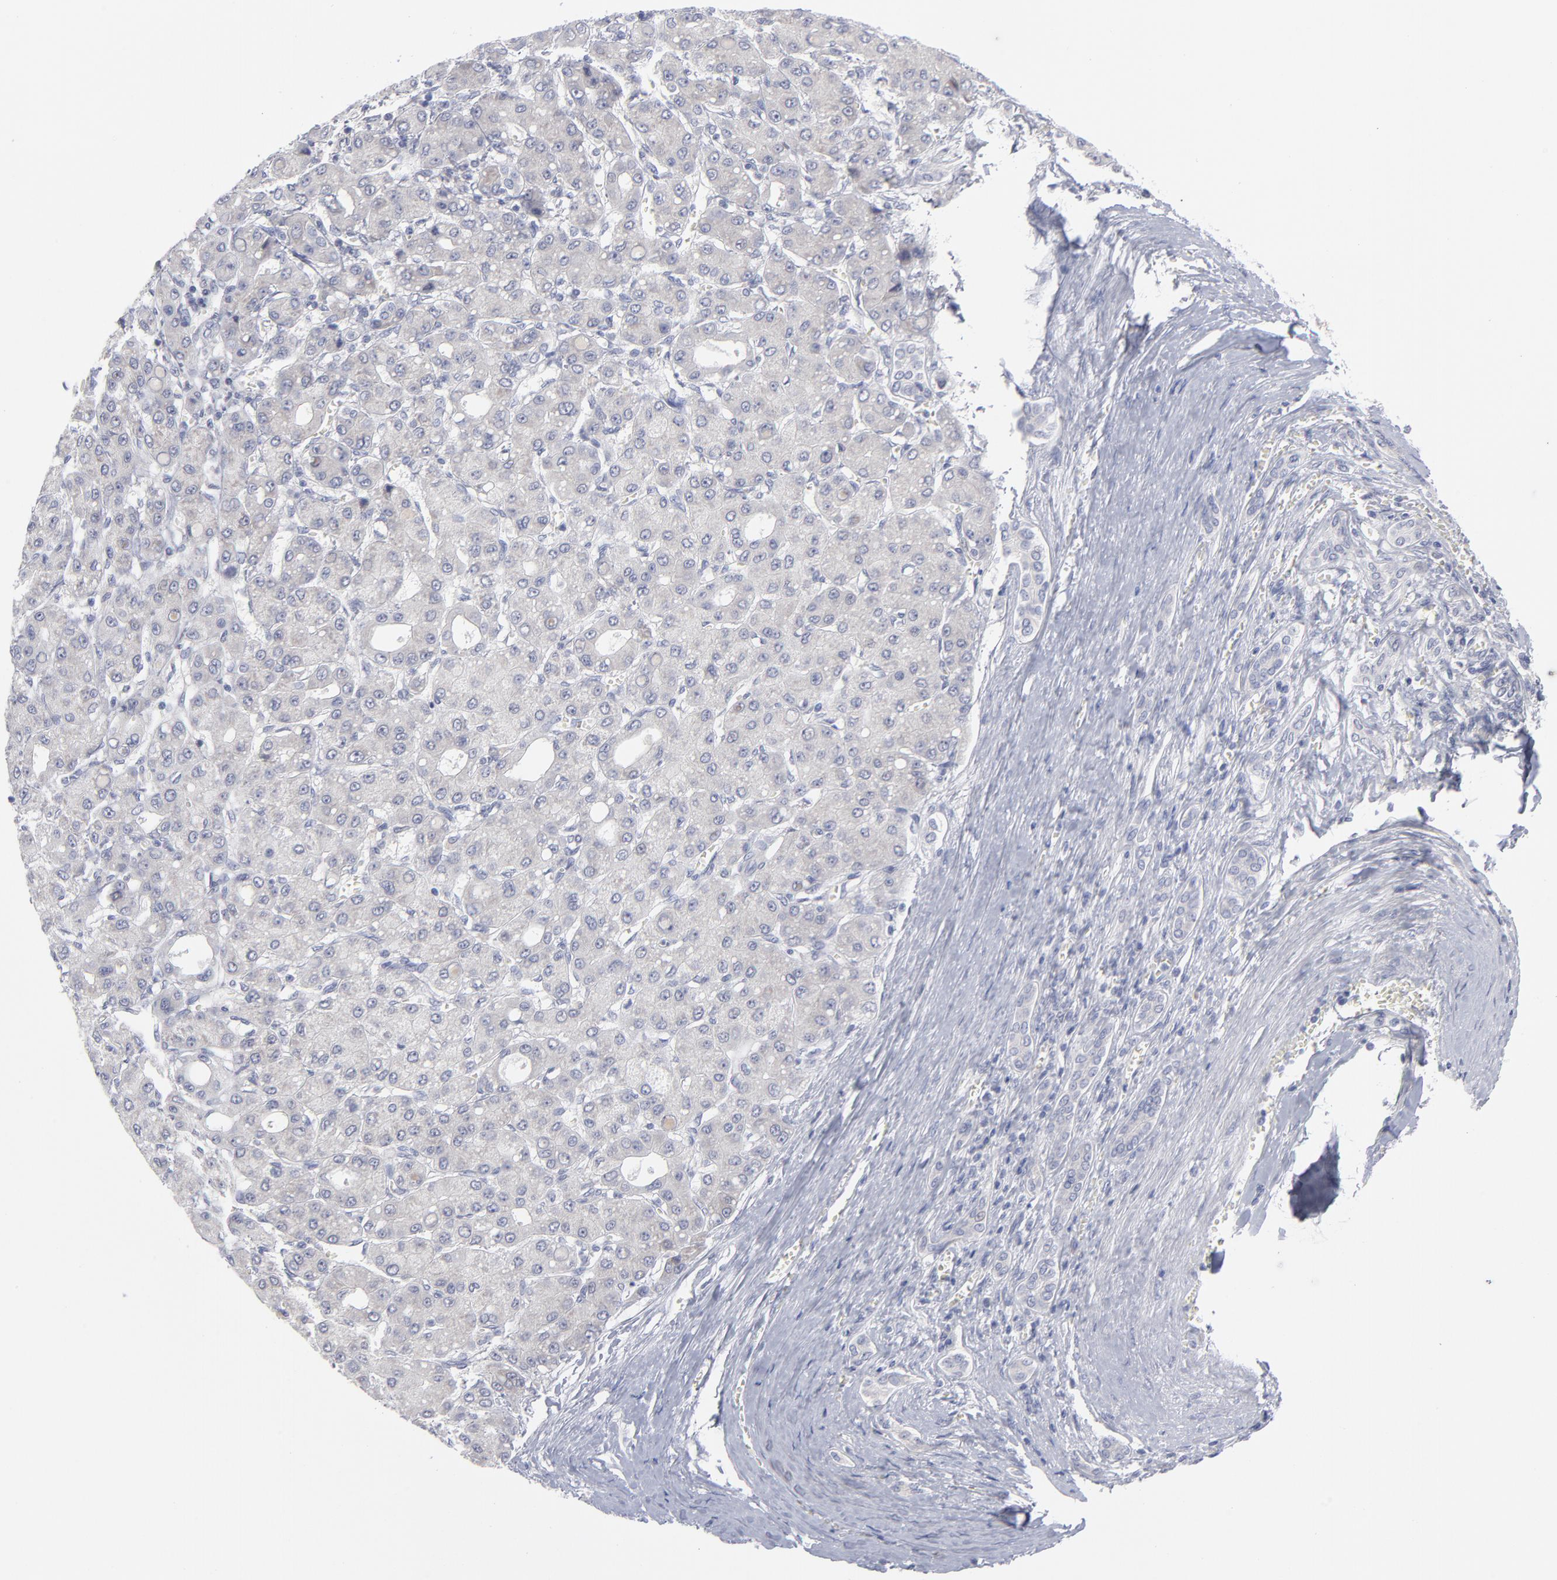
{"staining": {"intensity": "negative", "quantity": "none", "location": "none"}, "tissue": "liver cancer", "cell_type": "Tumor cells", "image_type": "cancer", "snomed": [{"axis": "morphology", "description": "Carcinoma, Hepatocellular, NOS"}, {"axis": "topography", "description": "Liver"}], "caption": "Tumor cells are negative for brown protein staining in liver hepatocellular carcinoma. (Immunohistochemistry, brightfield microscopy, high magnification).", "gene": "RPS24", "patient": {"sex": "male", "age": 69}}